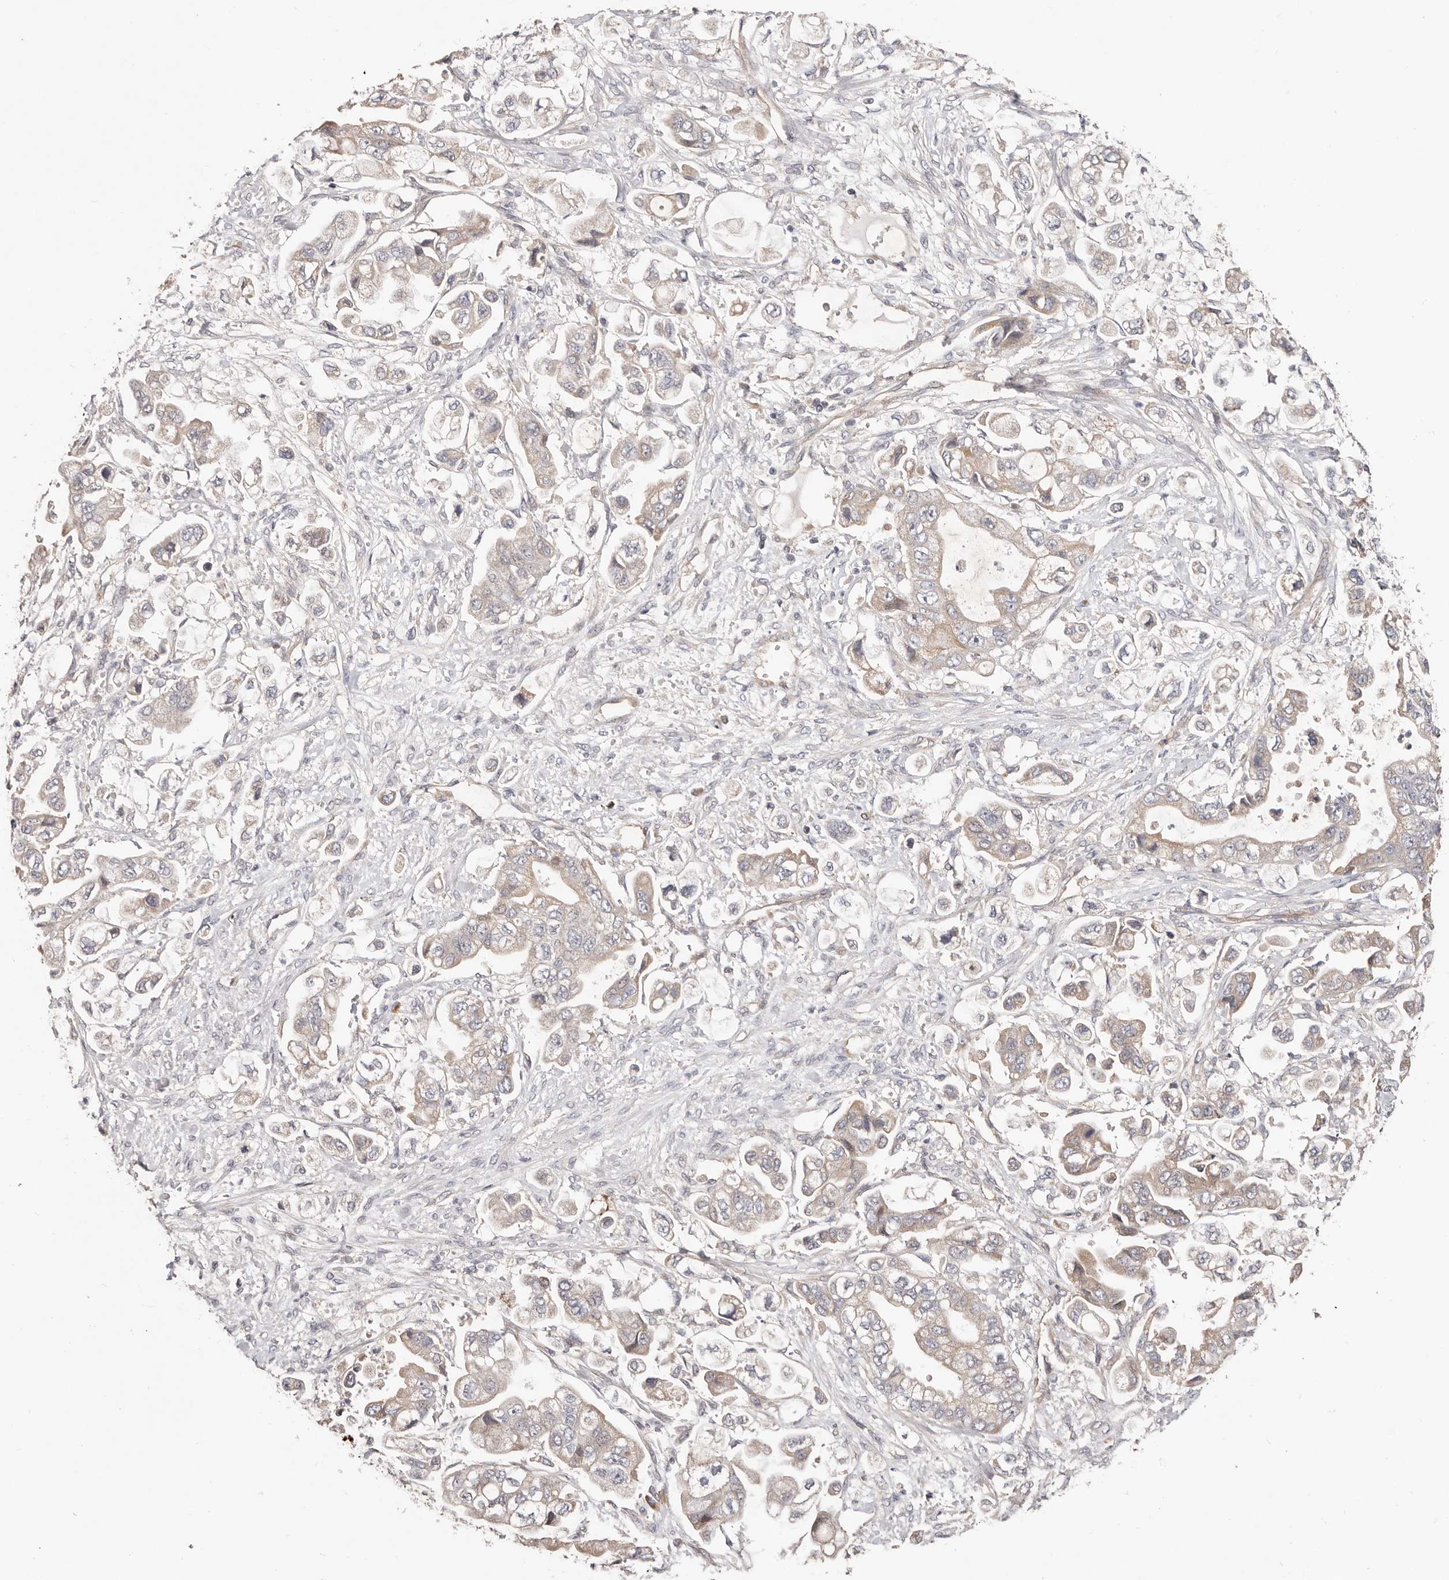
{"staining": {"intensity": "weak", "quantity": "<25%", "location": "cytoplasmic/membranous"}, "tissue": "stomach cancer", "cell_type": "Tumor cells", "image_type": "cancer", "snomed": [{"axis": "morphology", "description": "Adenocarcinoma, NOS"}, {"axis": "topography", "description": "Stomach"}], "caption": "Tumor cells are negative for brown protein staining in stomach cancer (adenocarcinoma).", "gene": "MACF1", "patient": {"sex": "male", "age": 62}}